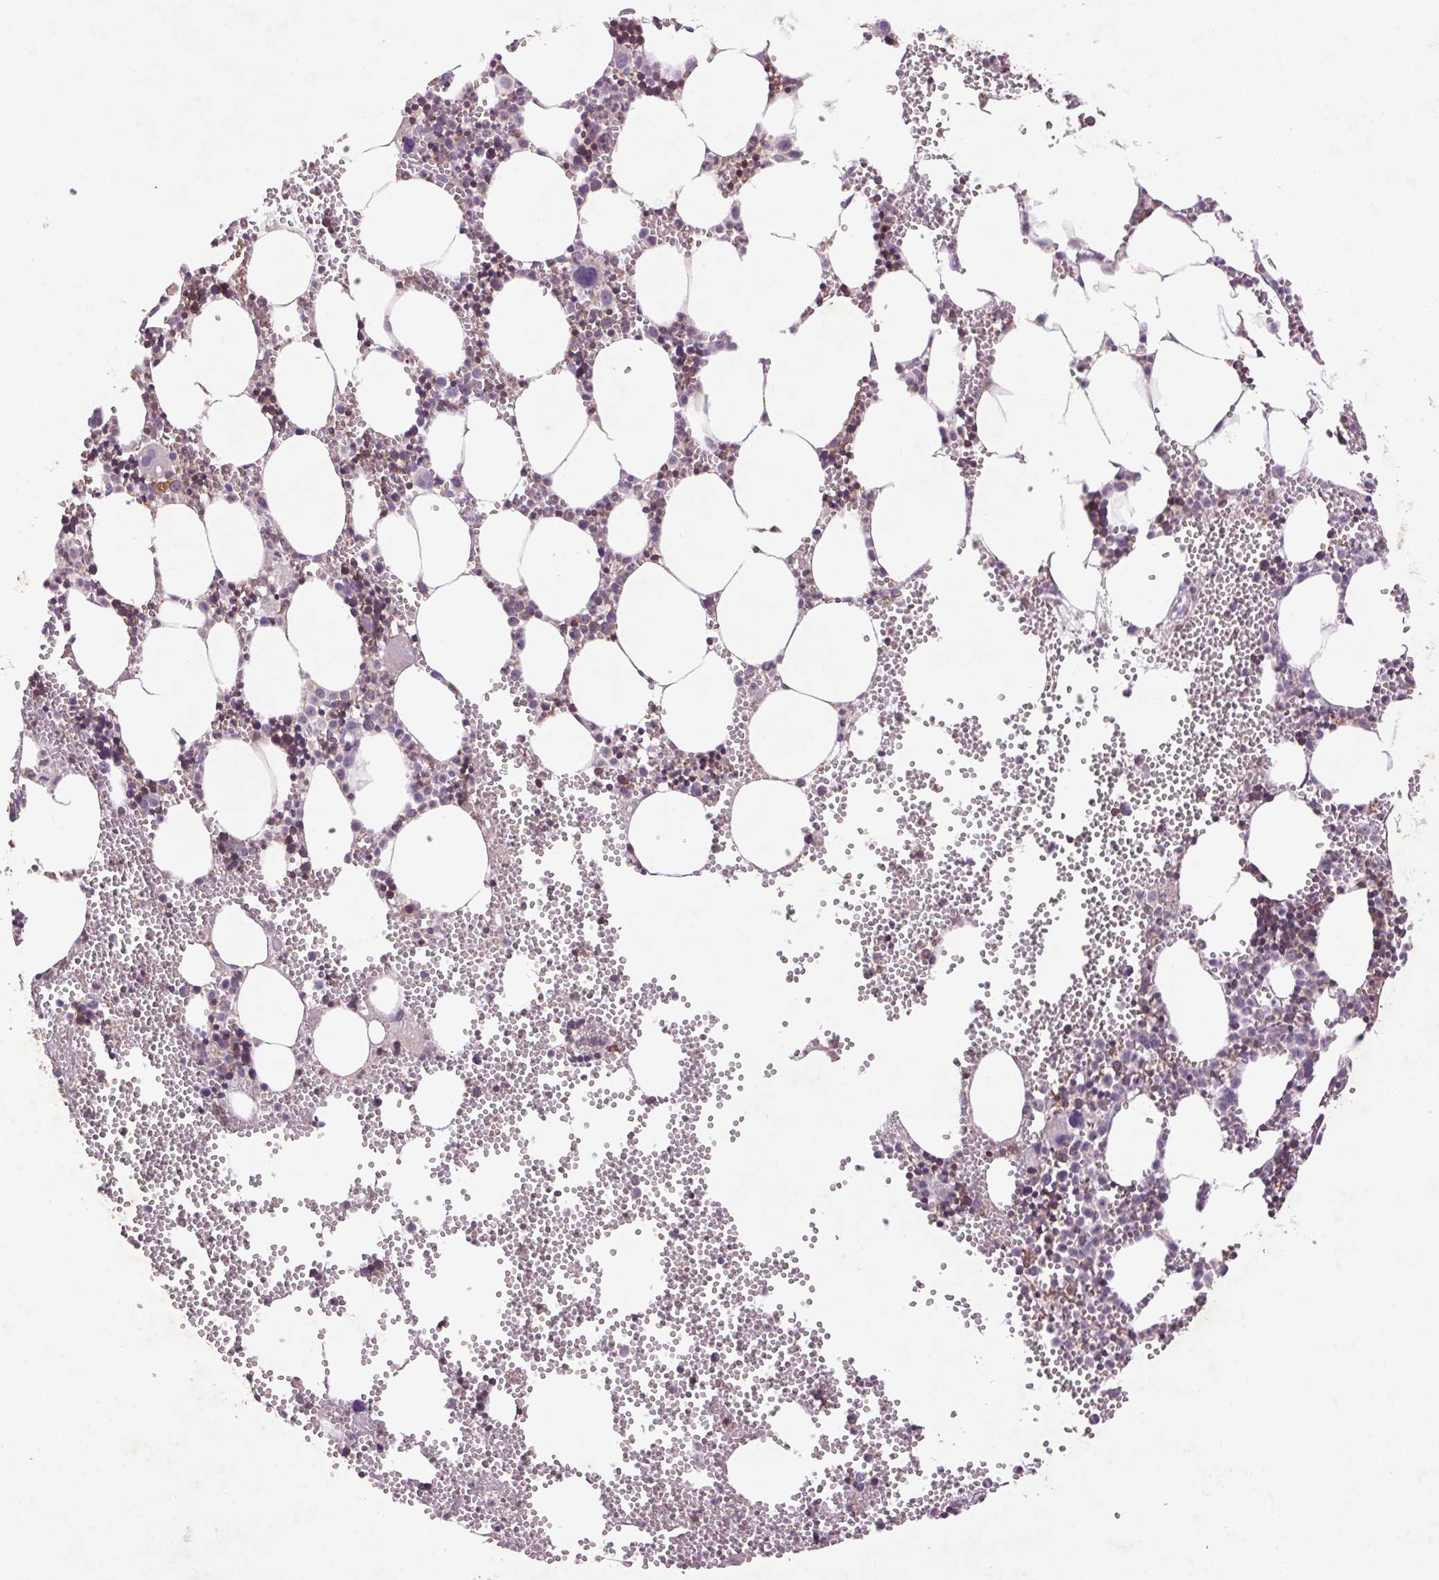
{"staining": {"intensity": "negative", "quantity": "none", "location": "none"}, "tissue": "bone marrow", "cell_type": "Hematopoietic cells", "image_type": "normal", "snomed": [{"axis": "morphology", "description": "Normal tissue, NOS"}, {"axis": "topography", "description": "Bone marrow"}], "caption": "Histopathology image shows no significant protein expression in hematopoietic cells of unremarkable bone marrow. (DAB IHC with hematoxylin counter stain).", "gene": "FNDC7", "patient": {"sex": "male", "age": 89}}